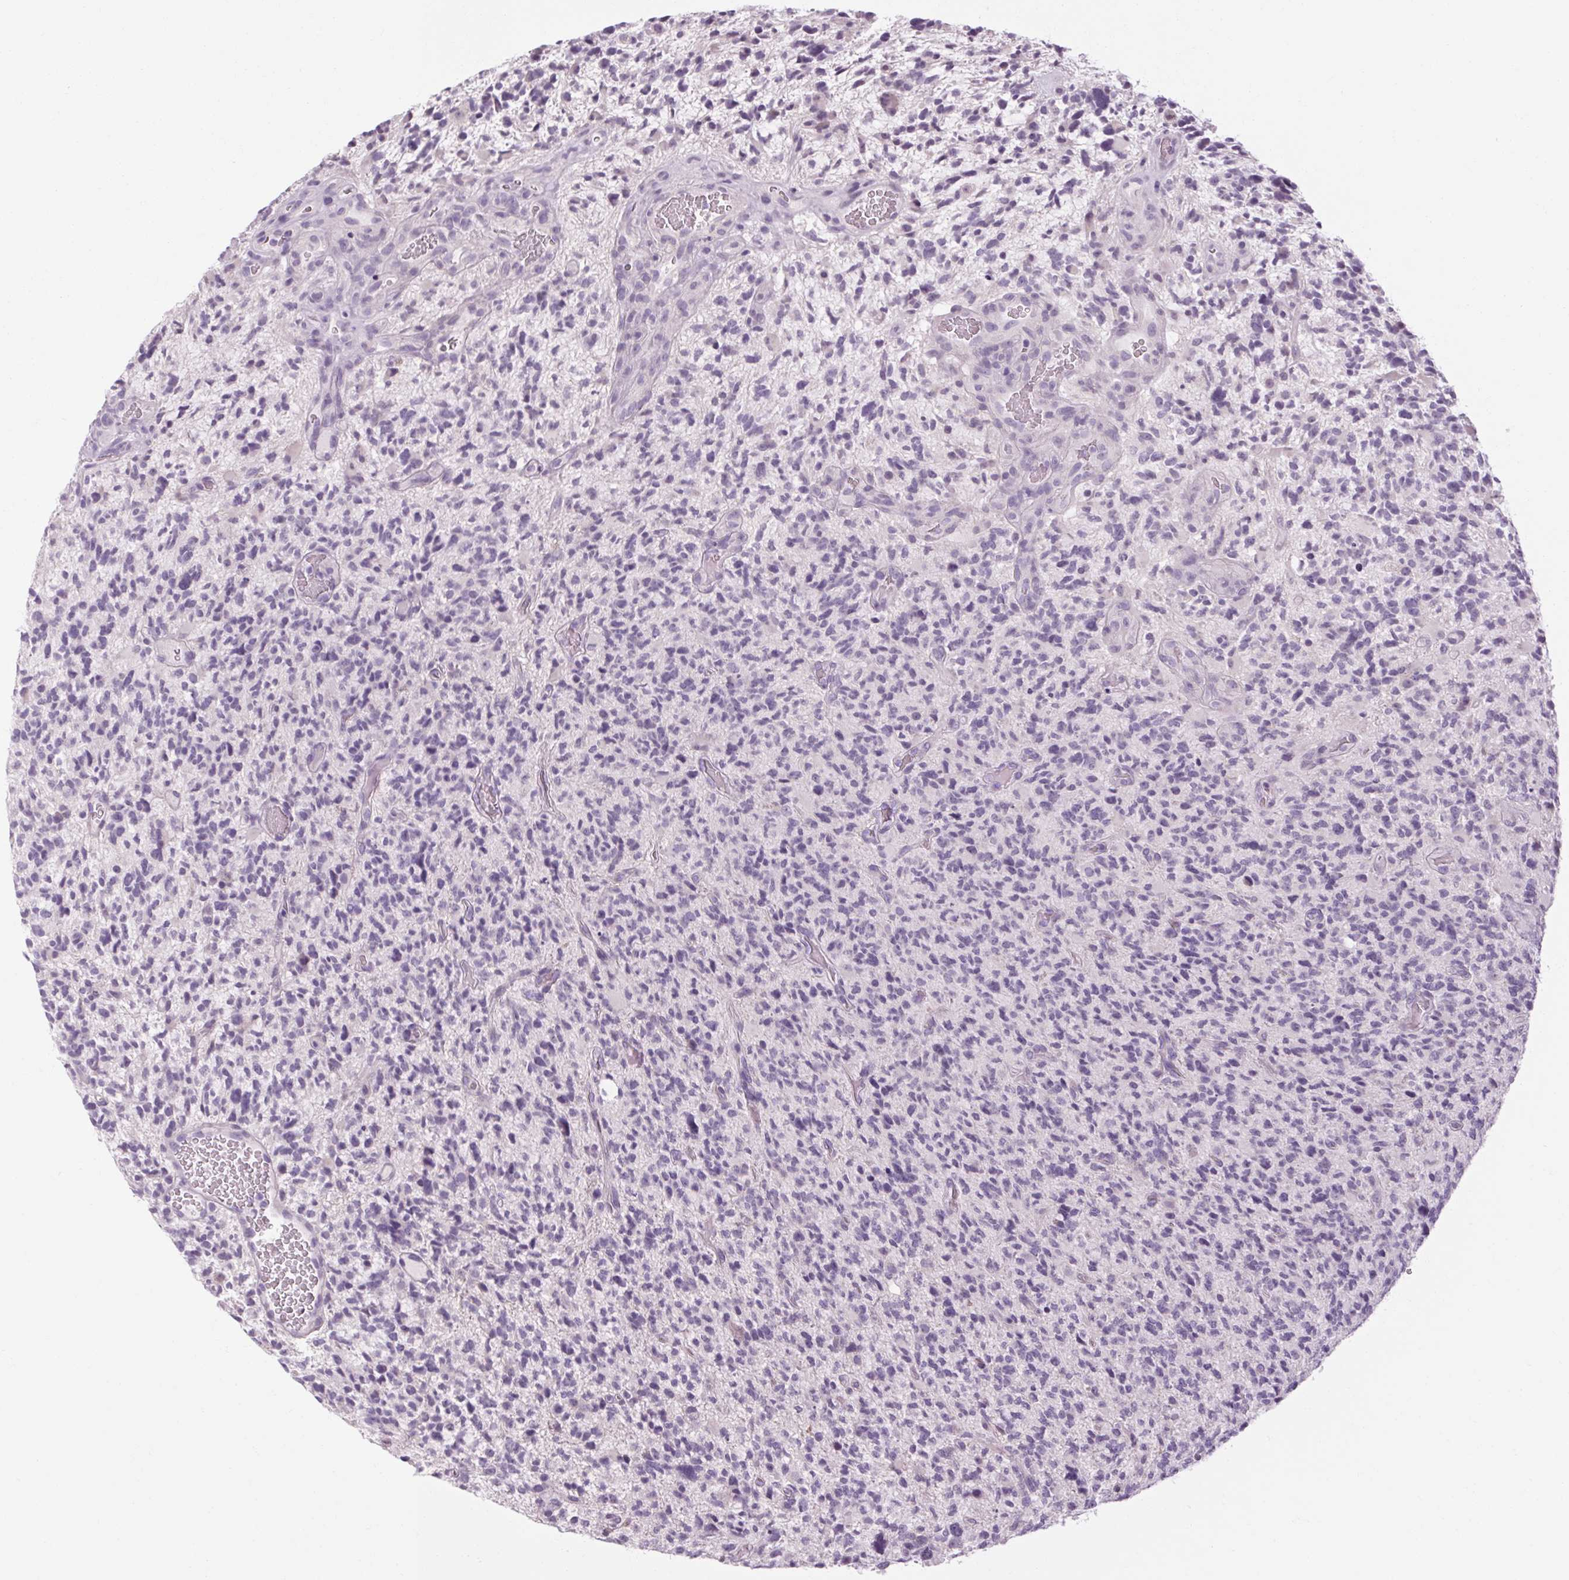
{"staining": {"intensity": "negative", "quantity": "none", "location": "none"}, "tissue": "glioma", "cell_type": "Tumor cells", "image_type": "cancer", "snomed": [{"axis": "morphology", "description": "Glioma, malignant, High grade"}, {"axis": "topography", "description": "Brain"}], "caption": "The photomicrograph demonstrates no significant expression in tumor cells of malignant glioma (high-grade).", "gene": "KLHL40", "patient": {"sex": "female", "age": 71}}